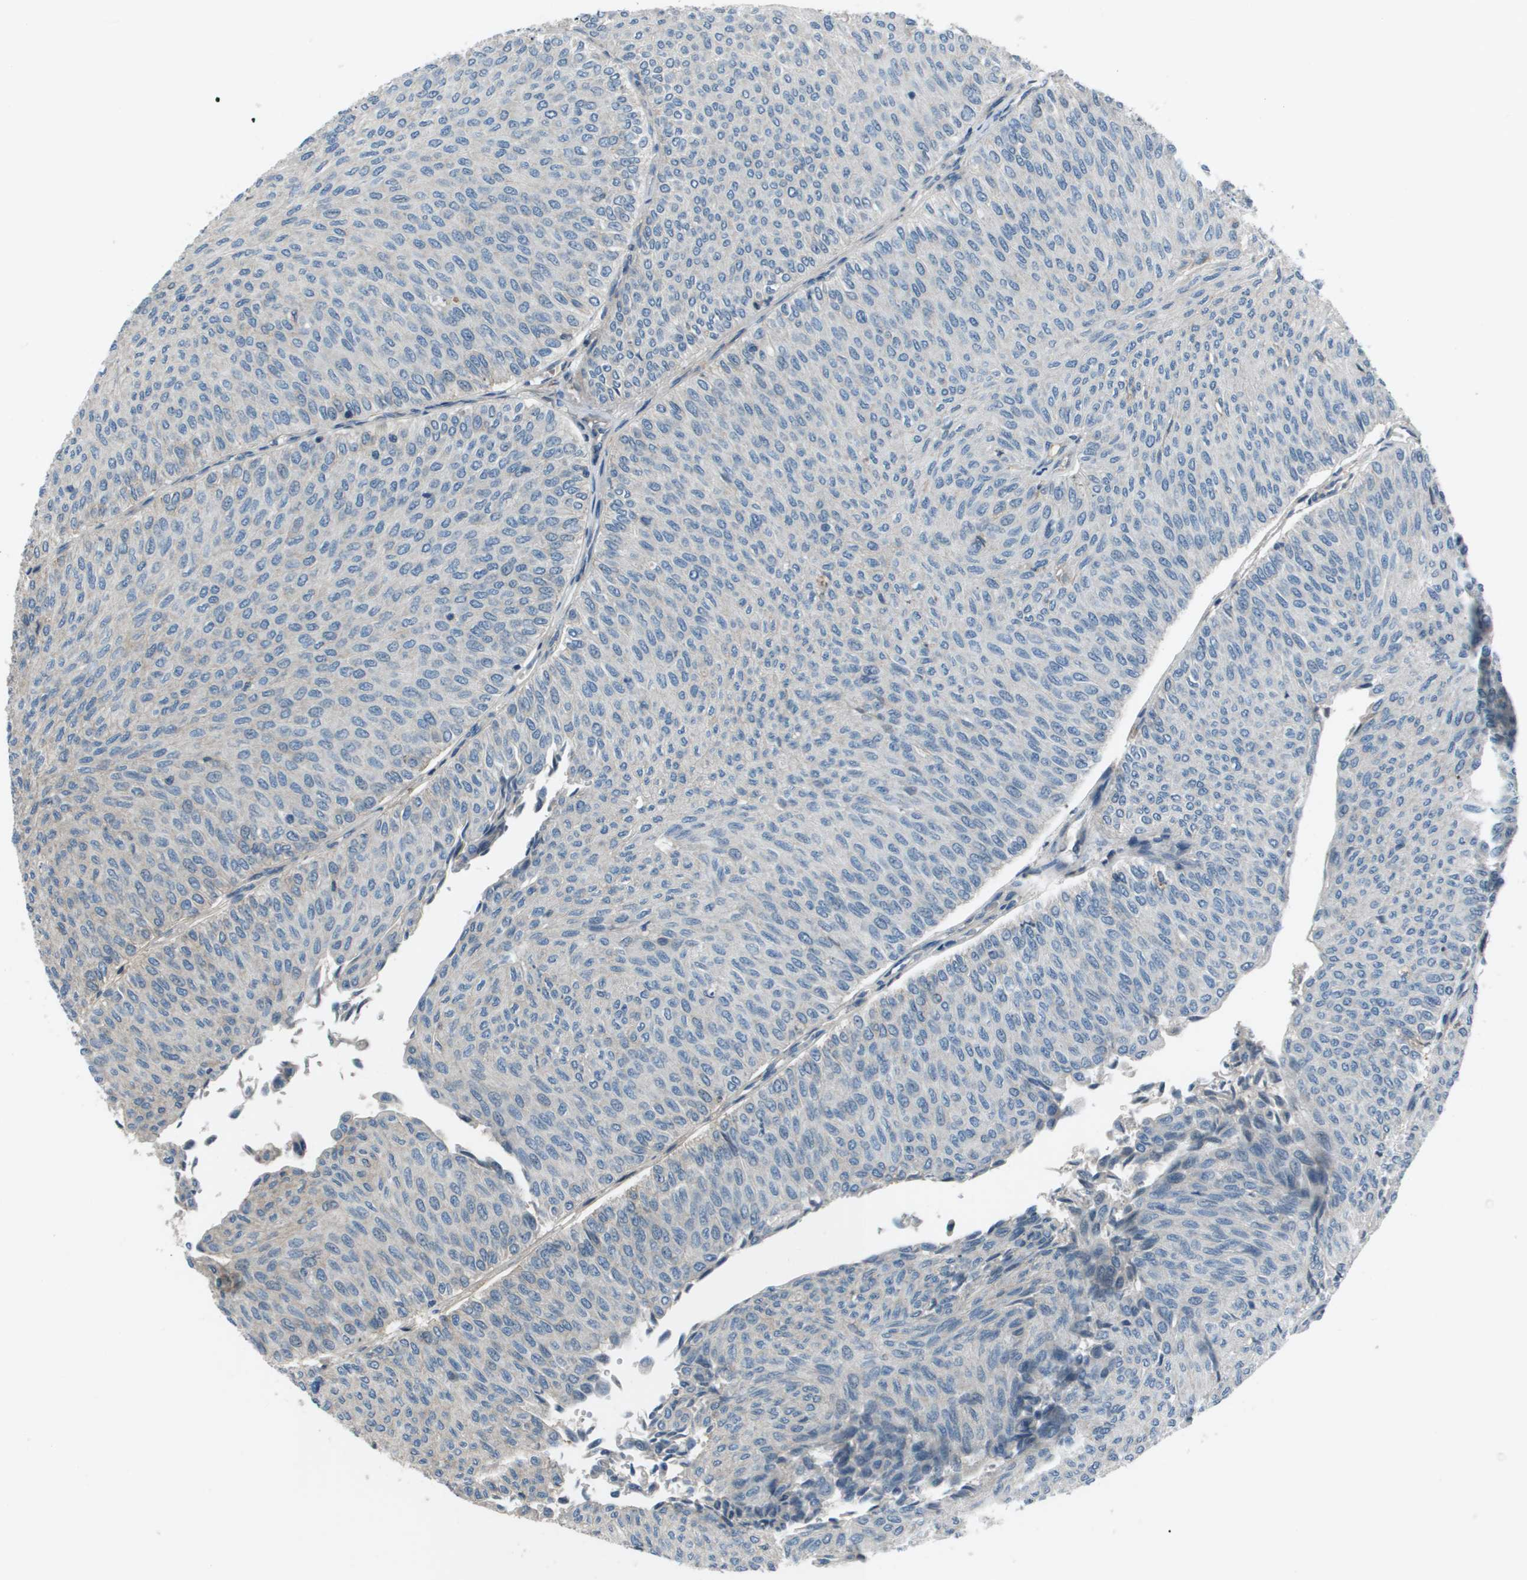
{"staining": {"intensity": "negative", "quantity": "none", "location": "none"}, "tissue": "urothelial cancer", "cell_type": "Tumor cells", "image_type": "cancer", "snomed": [{"axis": "morphology", "description": "Urothelial carcinoma, Low grade"}, {"axis": "topography", "description": "Urinary bladder"}], "caption": "IHC of urothelial carcinoma (low-grade) reveals no expression in tumor cells. (DAB (3,3'-diaminobenzidine) immunohistochemistry (IHC) with hematoxylin counter stain).", "gene": "PCOLCE", "patient": {"sex": "male", "age": 78}}